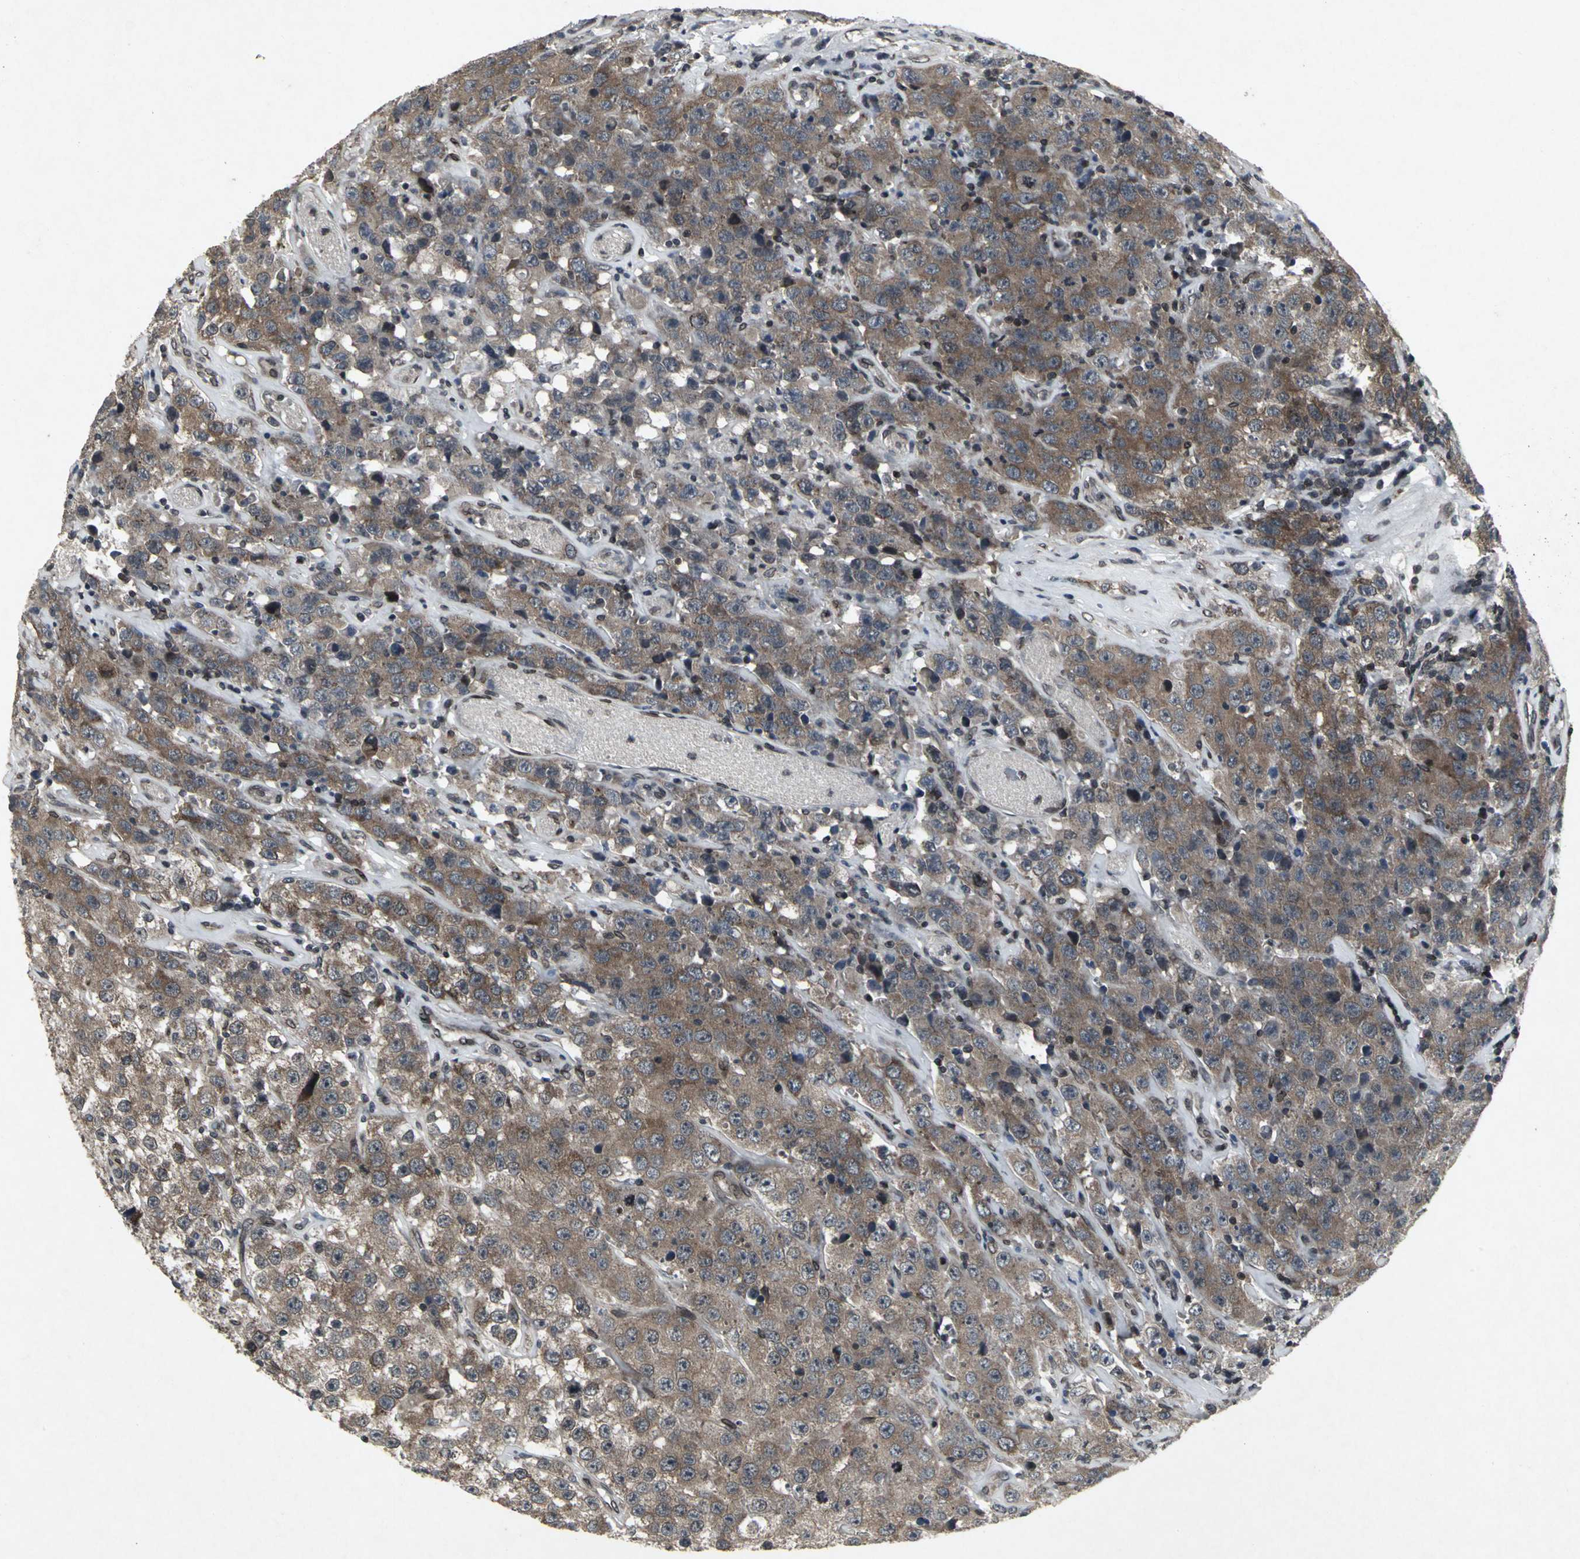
{"staining": {"intensity": "moderate", "quantity": ">75%", "location": "cytoplasmic/membranous"}, "tissue": "testis cancer", "cell_type": "Tumor cells", "image_type": "cancer", "snomed": [{"axis": "morphology", "description": "Seminoma, NOS"}, {"axis": "topography", "description": "Testis"}], "caption": "A brown stain labels moderate cytoplasmic/membranous positivity of a protein in seminoma (testis) tumor cells.", "gene": "SH2B3", "patient": {"sex": "male", "age": 52}}